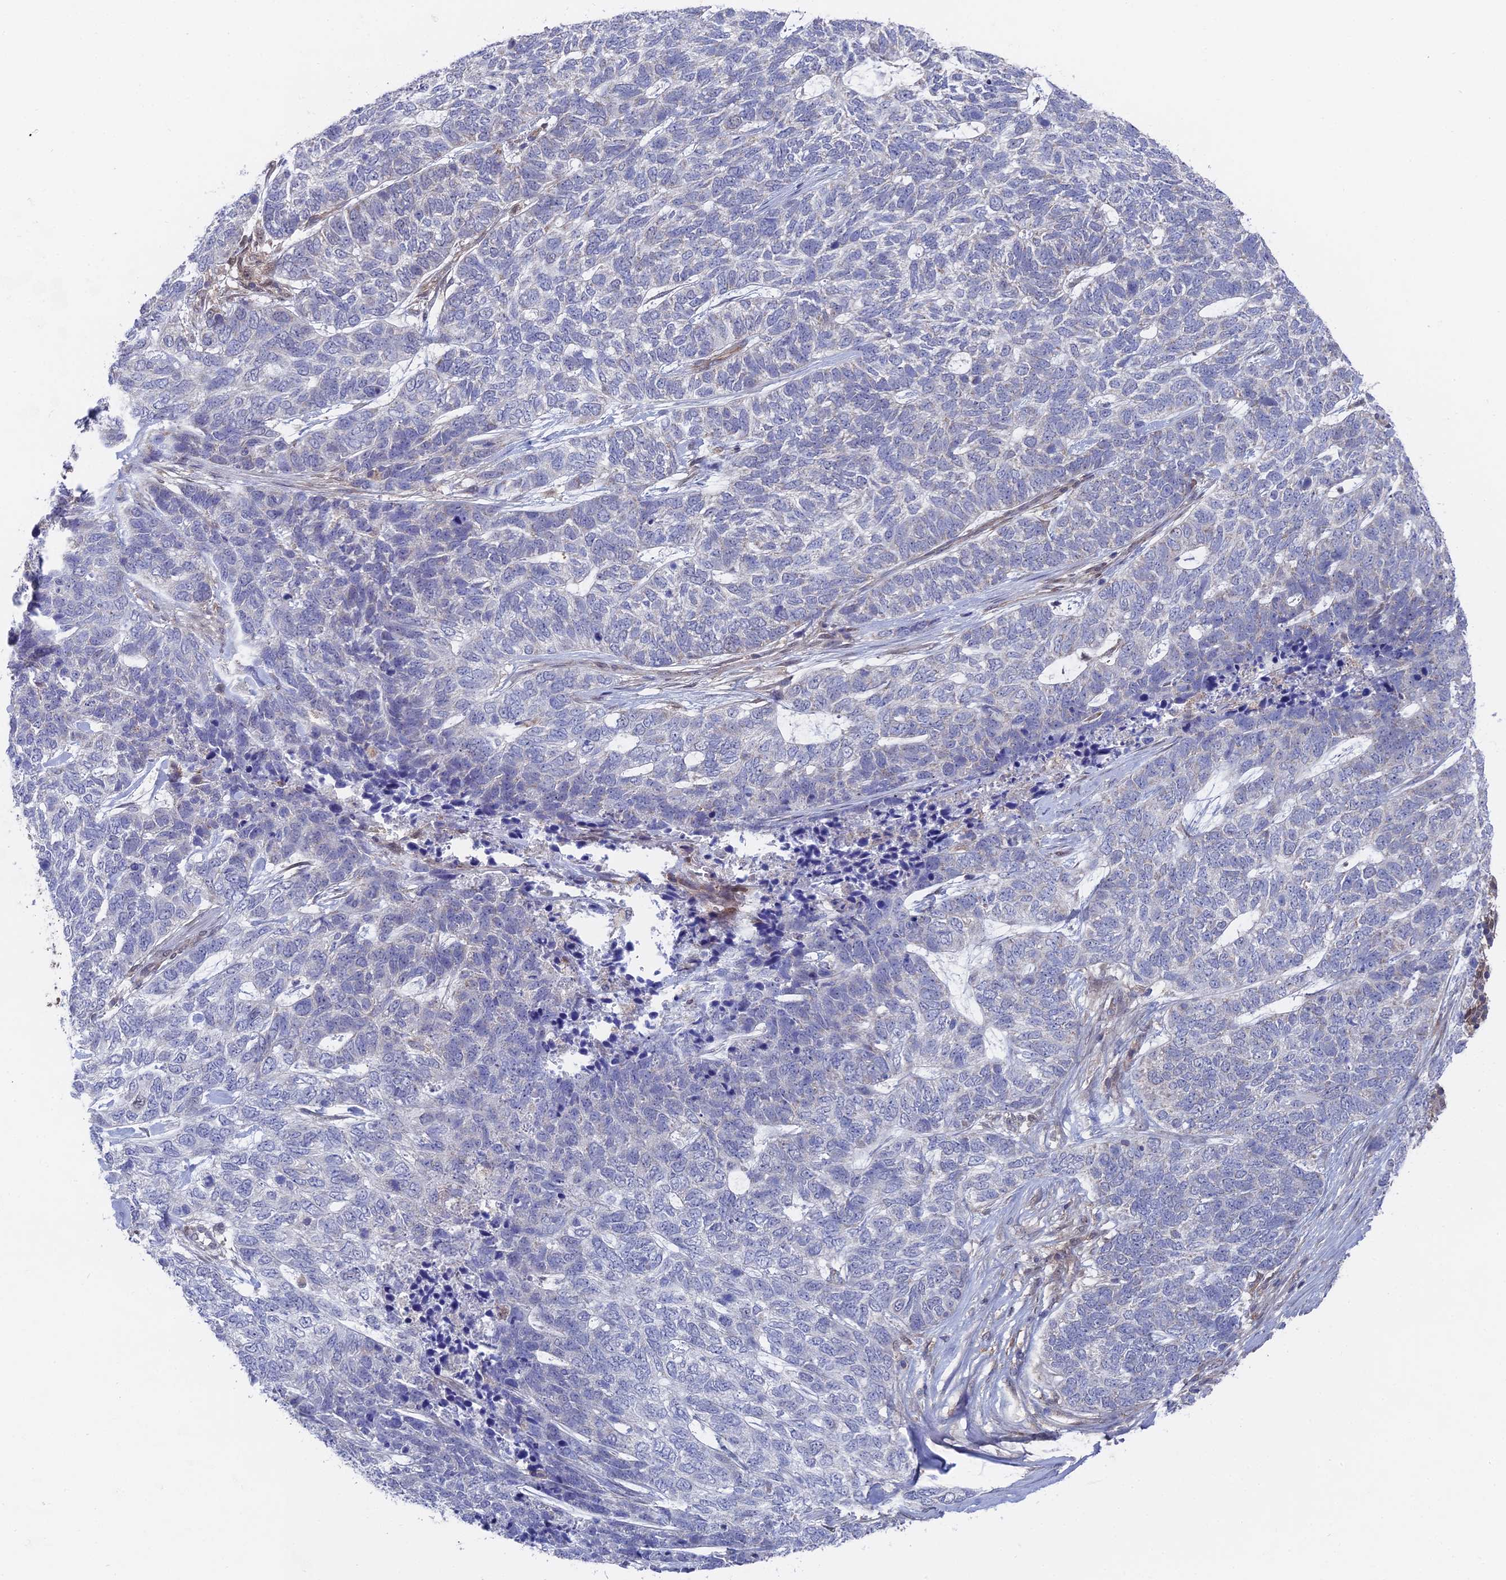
{"staining": {"intensity": "negative", "quantity": "none", "location": "none"}, "tissue": "skin cancer", "cell_type": "Tumor cells", "image_type": "cancer", "snomed": [{"axis": "morphology", "description": "Basal cell carcinoma"}, {"axis": "topography", "description": "Skin"}], "caption": "There is no significant expression in tumor cells of basal cell carcinoma (skin). Brightfield microscopy of IHC stained with DAB (3,3'-diaminobenzidine) (brown) and hematoxylin (blue), captured at high magnification.", "gene": "UNC5D", "patient": {"sex": "female", "age": 65}}